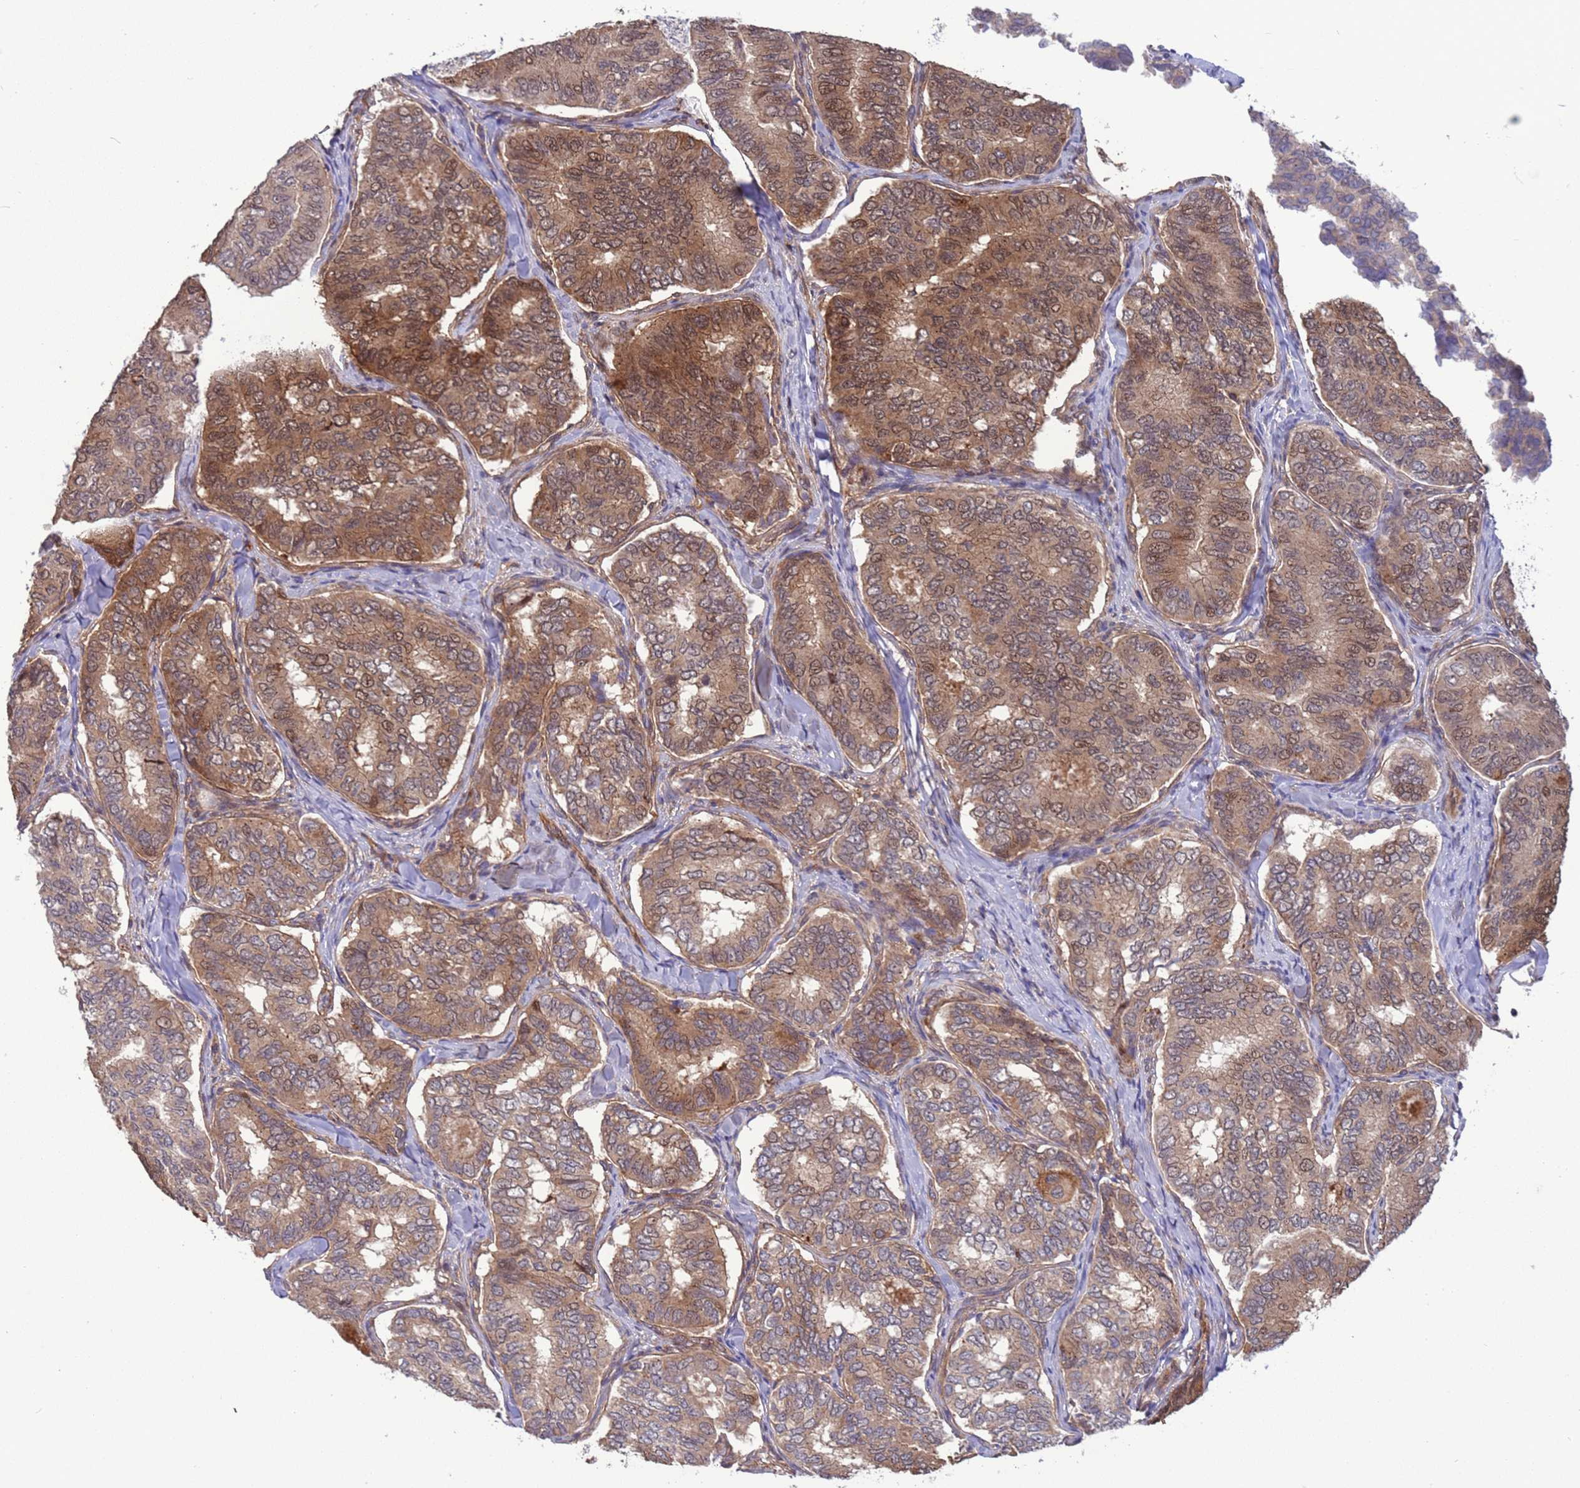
{"staining": {"intensity": "moderate", "quantity": "25%-75%", "location": "cytoplasmic/membranous,nuclear"}, "tissue": "thyroid cancer", "cell_type": "Tumor cells", "image_type": "cancer", "snomed": [{"axis": "morphology", "description": "Papillary adenocarcinoma, NOS"}, {"axis": "topography", "description": "Thyroid gland"}], "caption": "This is a histology image of IHC staining of thyroid cancer, which shows moderate expression in the cytoplasmic/membranous and nuclear of tumor cells.", "gene": "GJA10", "patient": {"sex": "female", "age": 35}}